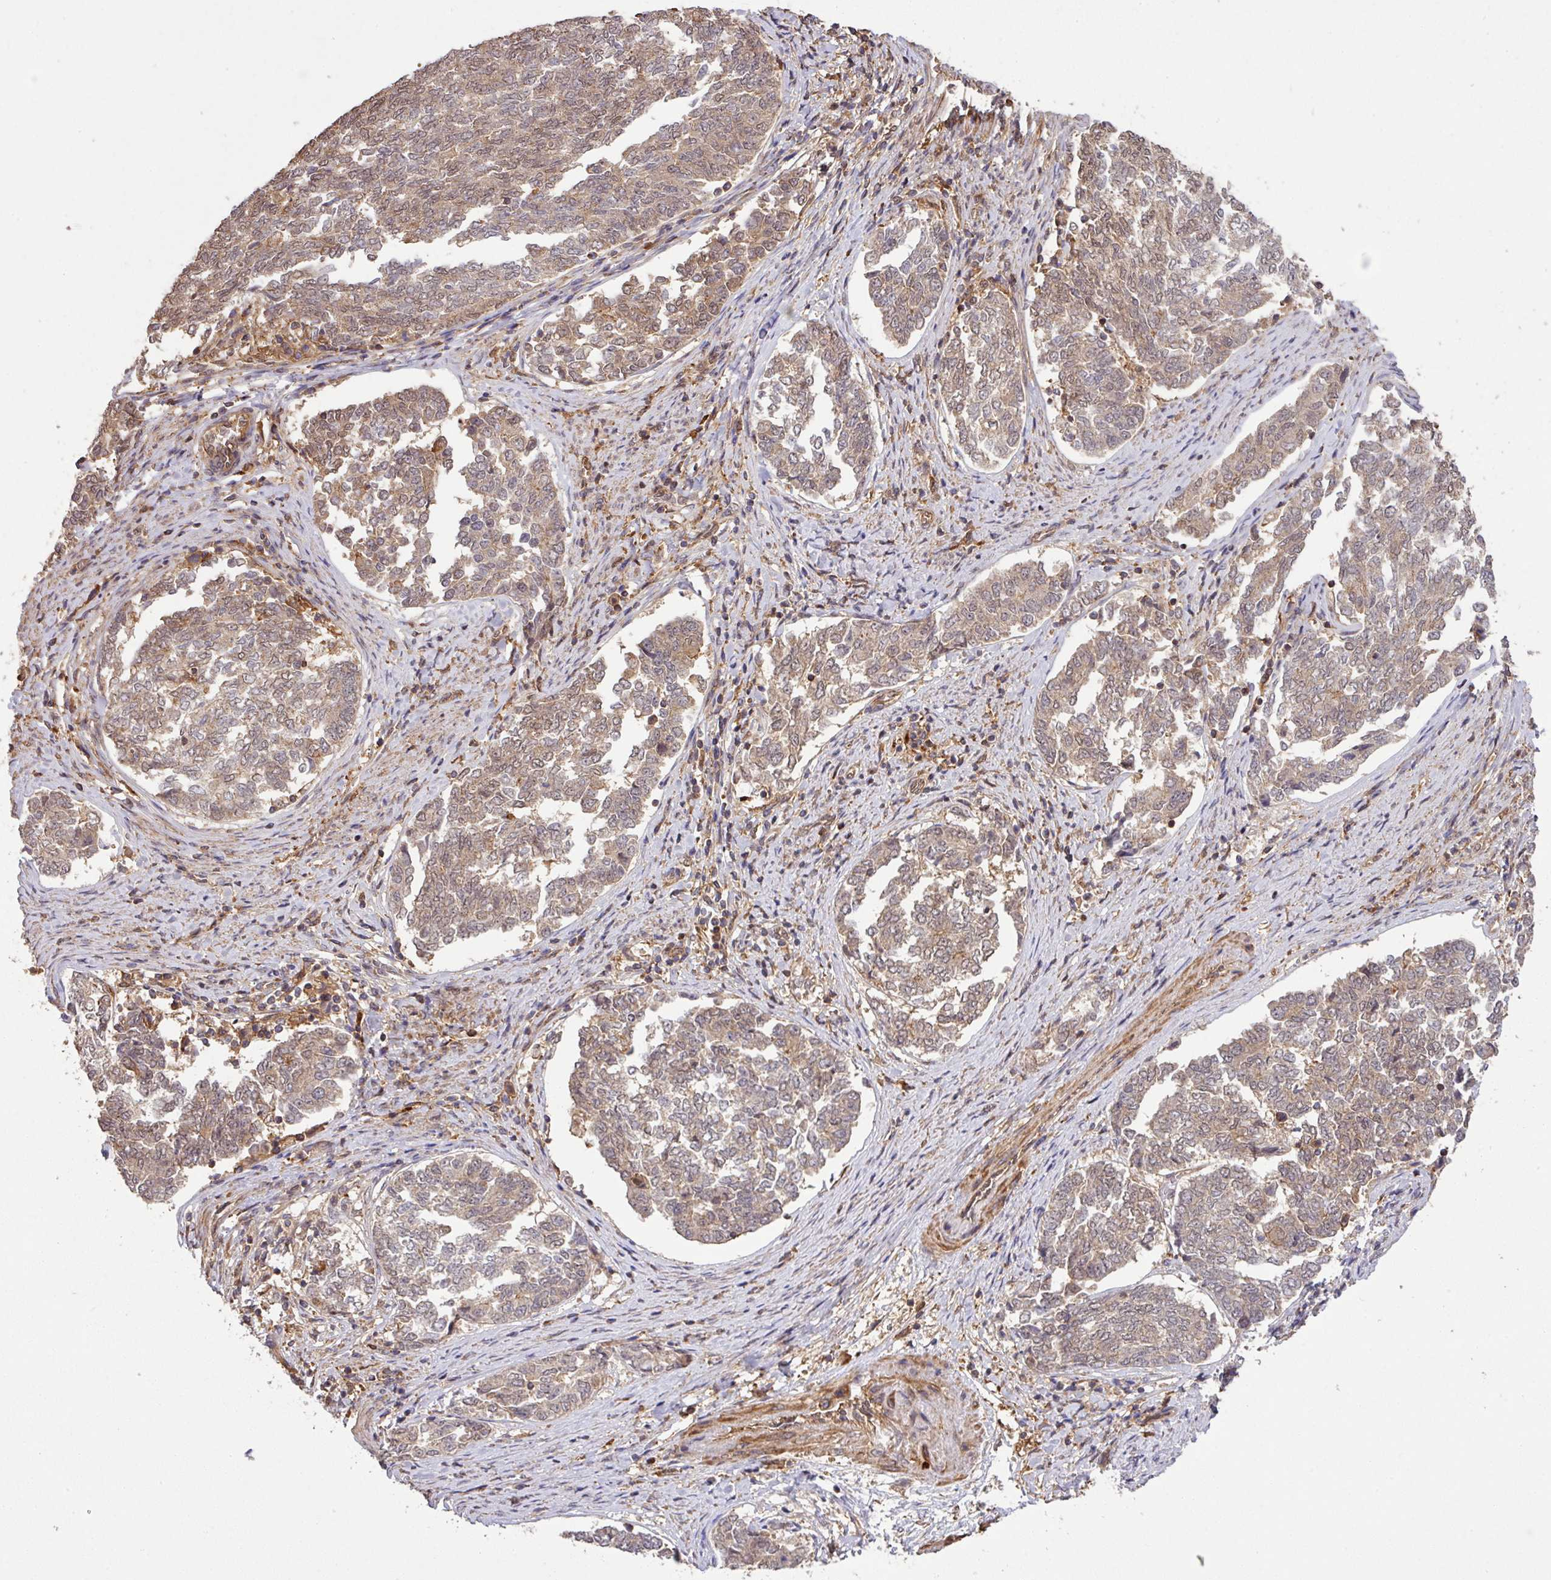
{"staining": {"intensity": "weak", "quantity": ">75%", "location": "cytoplasmic/membranous,nuclear"}, "tissue": "endometrial cancer", "cell_type": "Tumor cells", "image_type": "cancer", "snomed": [{"axis": "morphology", "description": "Adenocarcinoma, NOS"}, {"axis": "topography", "description": "Endometrium"}], "caption": "DAB (3,3'-diaminobenzidine) immunohistochemical staining of endometrial cancer shows weak cytoplasmic/membranous and nuclear protein expression in about >75% of tumor cells. (brown staining indicates protein expression, while blue staining denotes nuclei).", "gene": "ARPIN", "patient": {"sex": "female", "age": 80}}